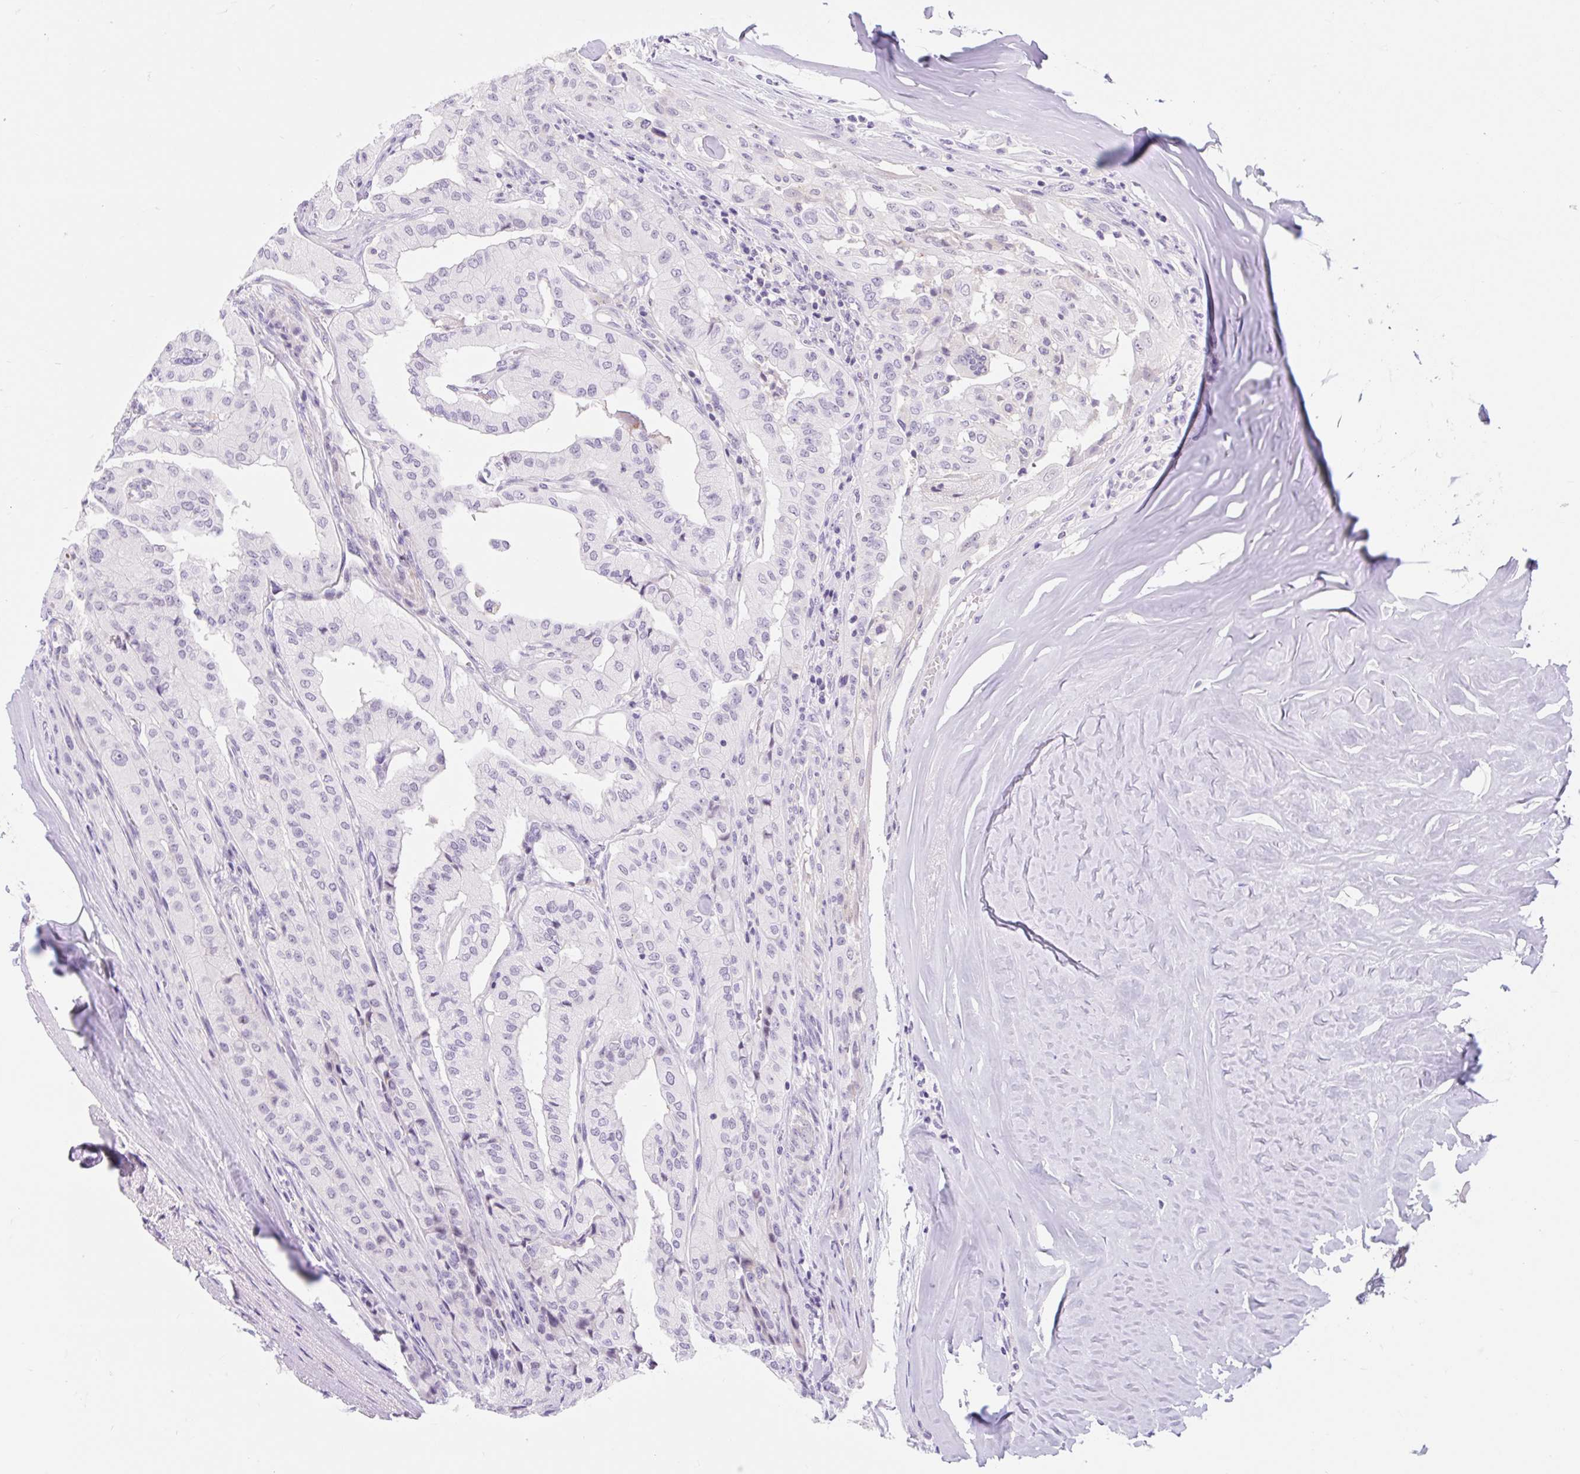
{"staining": {"intensity": "negative", "quantity": "none", "location": "none"}, "tissue": "thyroid cancer", "cell_type": "Tumor cells", "image_type": "cancer", "snomed": [{"axis": "morphology", "description": "Papillary adenocarcinoma, NOS"}, {"axis": "topography", "description": "Thyroid gland"}], "caption": "An immunohistochemistry micrograph of papillary adenocarcinoma (thyroid) is shown. There is no staining in tumor cells of papillary adenocarcinoma (thyroid).", "gene": "SLC28A1", "patient": {"sex": "female", "age": 59}}